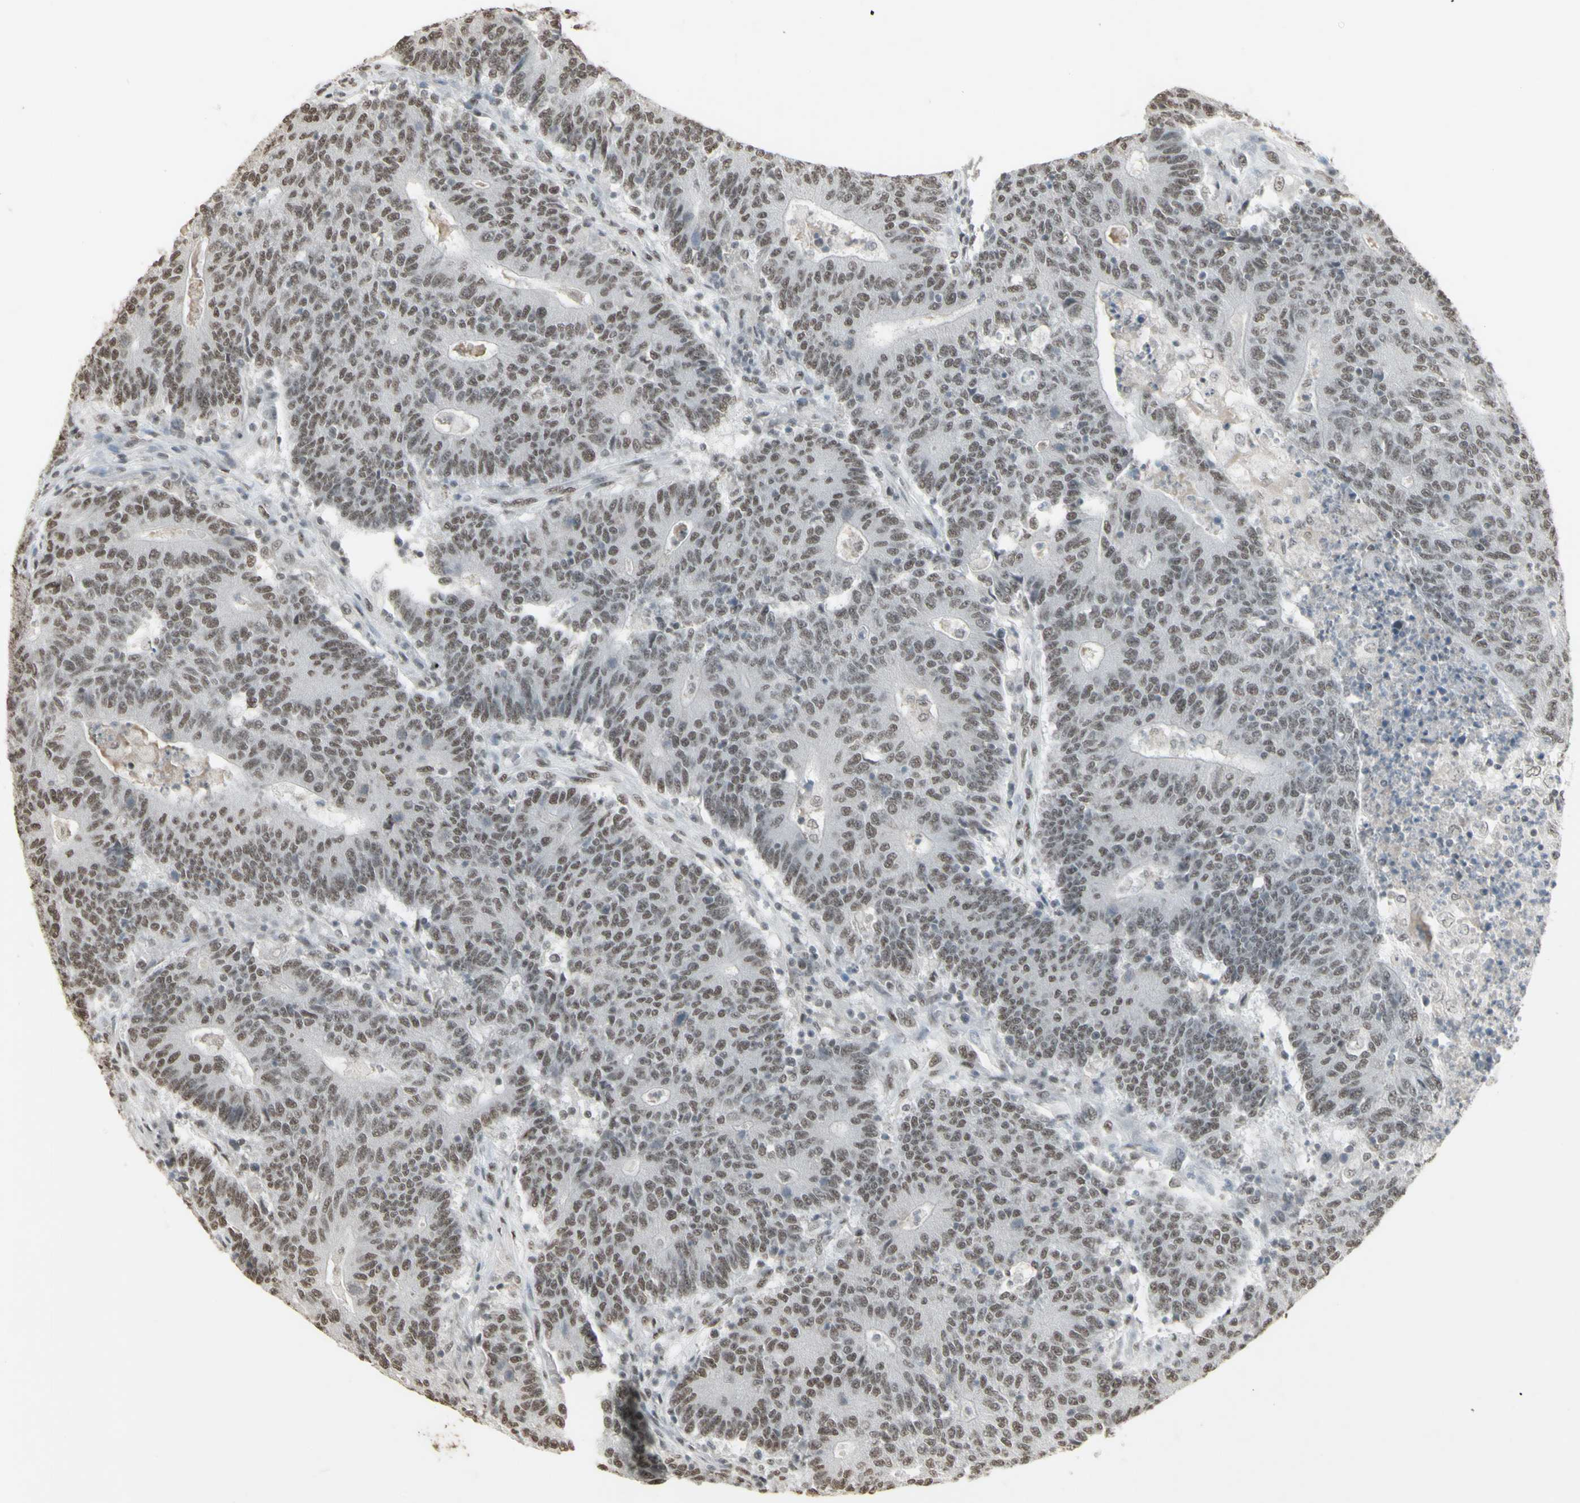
{"staining": {"intensity": "weak", "quantity": ">75%", "location": "nuclear"}, "tissue": "colorectal cancer", "cell_type": "Tumor cells", "image_type": "cancer", "snomed": [{"axis": "morphology", "description": "Normal tissue, NOS"}, {"axis": "morphology", "description": "Adenocarcinoma, NOS"}, {"axis": "topography", "description": "Colon"}], "caption": "Immunohistochemistry (IHC) image of colorectal cancer (adenocarcinoma) stained for a protein (brown), which displays low levels of weak nuclear expression in about >75% of tumor cells.", "gene": "TRIM28", "patient": {"sex": "female", "age": 75}}